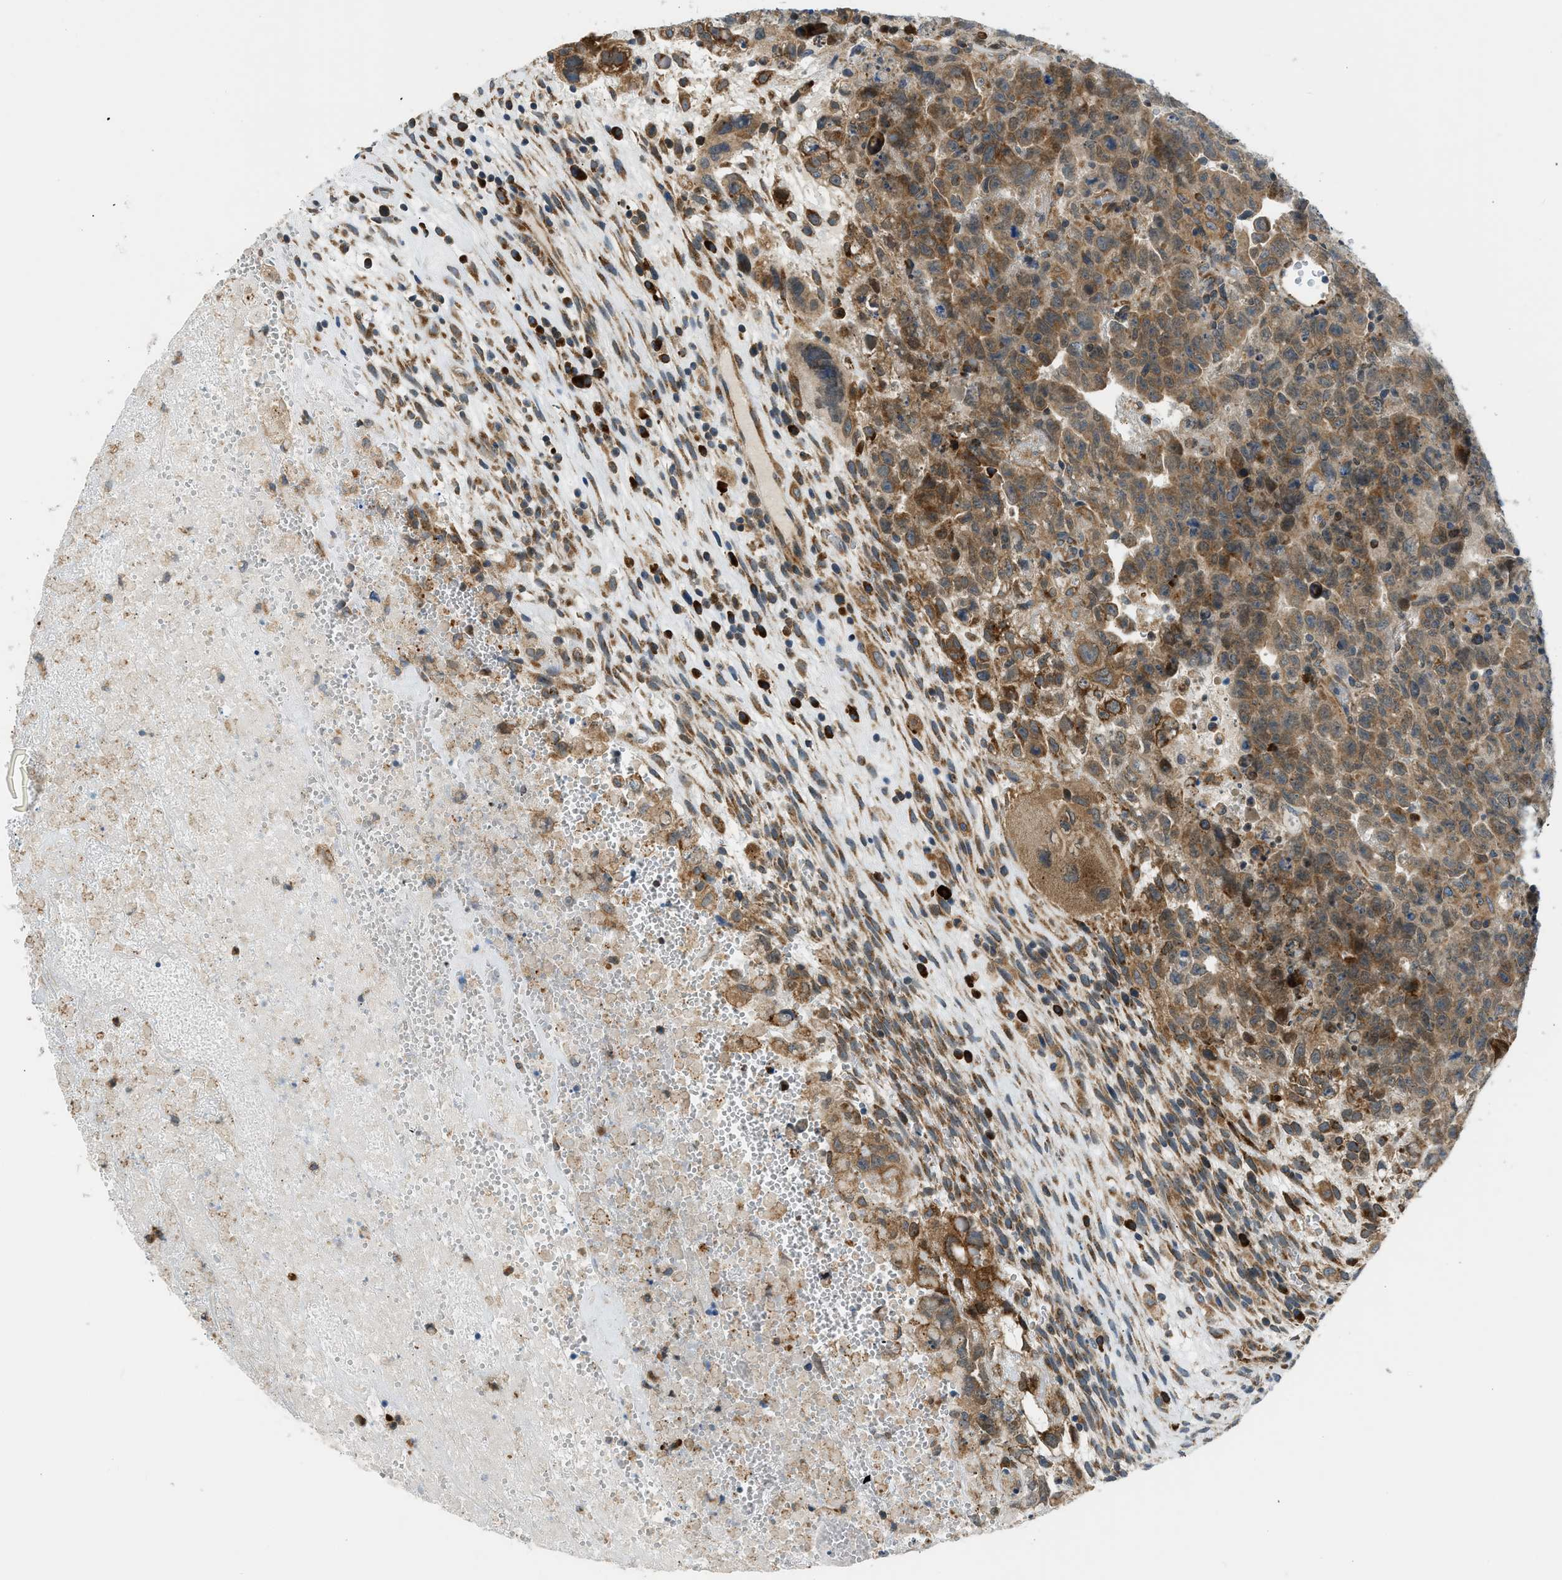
{"staining": {"intensity": "moderate", "quantity": ">75%", "location": "cytoplasmic/membranous"}, "tissue": "testis cancer", "cell_type": "Tumor cells", "image_type": "cancer", "snomed": [{"axis": "morphology", "description": "Carcinoma, Embryonal, NOS"}, {"axis": "topography", "description": "Testis"}], "caption": "Brown immunohistochemical staining in human testis embryonal carcinoma reveals moderate cytoplasmic/membranous staining in approximately >75% of tumor cells.", "gene": "EDARADD", "patient": {"sex": "male", "age": 28}}